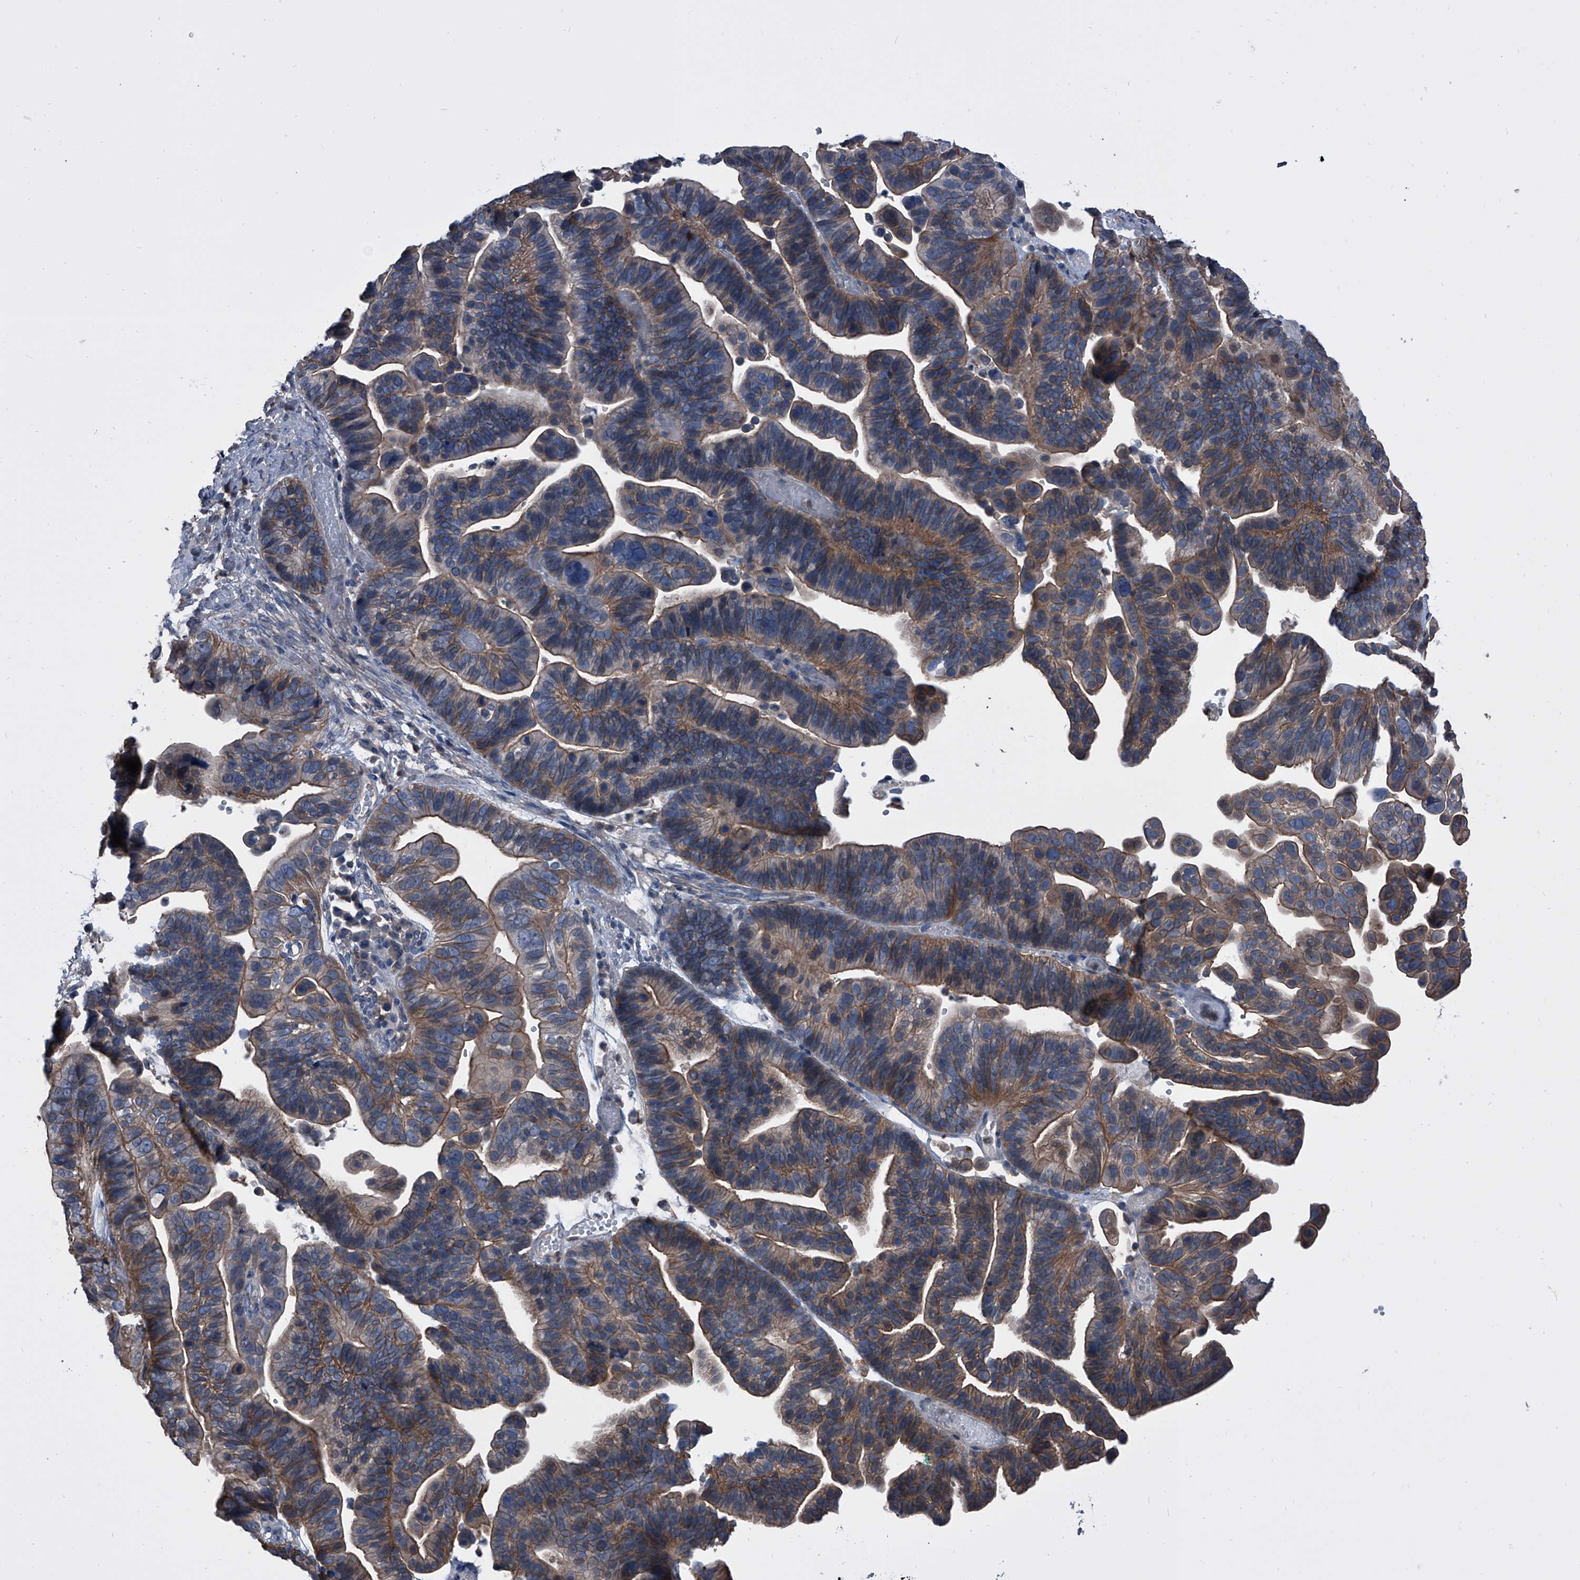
{"staining": {"intensity": "weak", "quantity": ">75%", "location": "cytoplasmic/membranous"}, "tissue": "ovarian cancer", "cell_type": "Tumor cells", "image_type": "cancer", "snomed": [{"axis": "morphology", "description": "Cystadenocarcinoma, serous, NOS"}, {"axis": "topography", "description": "Ovary"}], "caption": "Immunohistochemical staining of human ovarian serous cystadenocarcinoma exhibits low levels of weak cytoplasmic/membranous positivity in approximately >75% of tumor cells.", "gene": "PIP5K1A", "patient": {"sex": "female", "age": 56}}